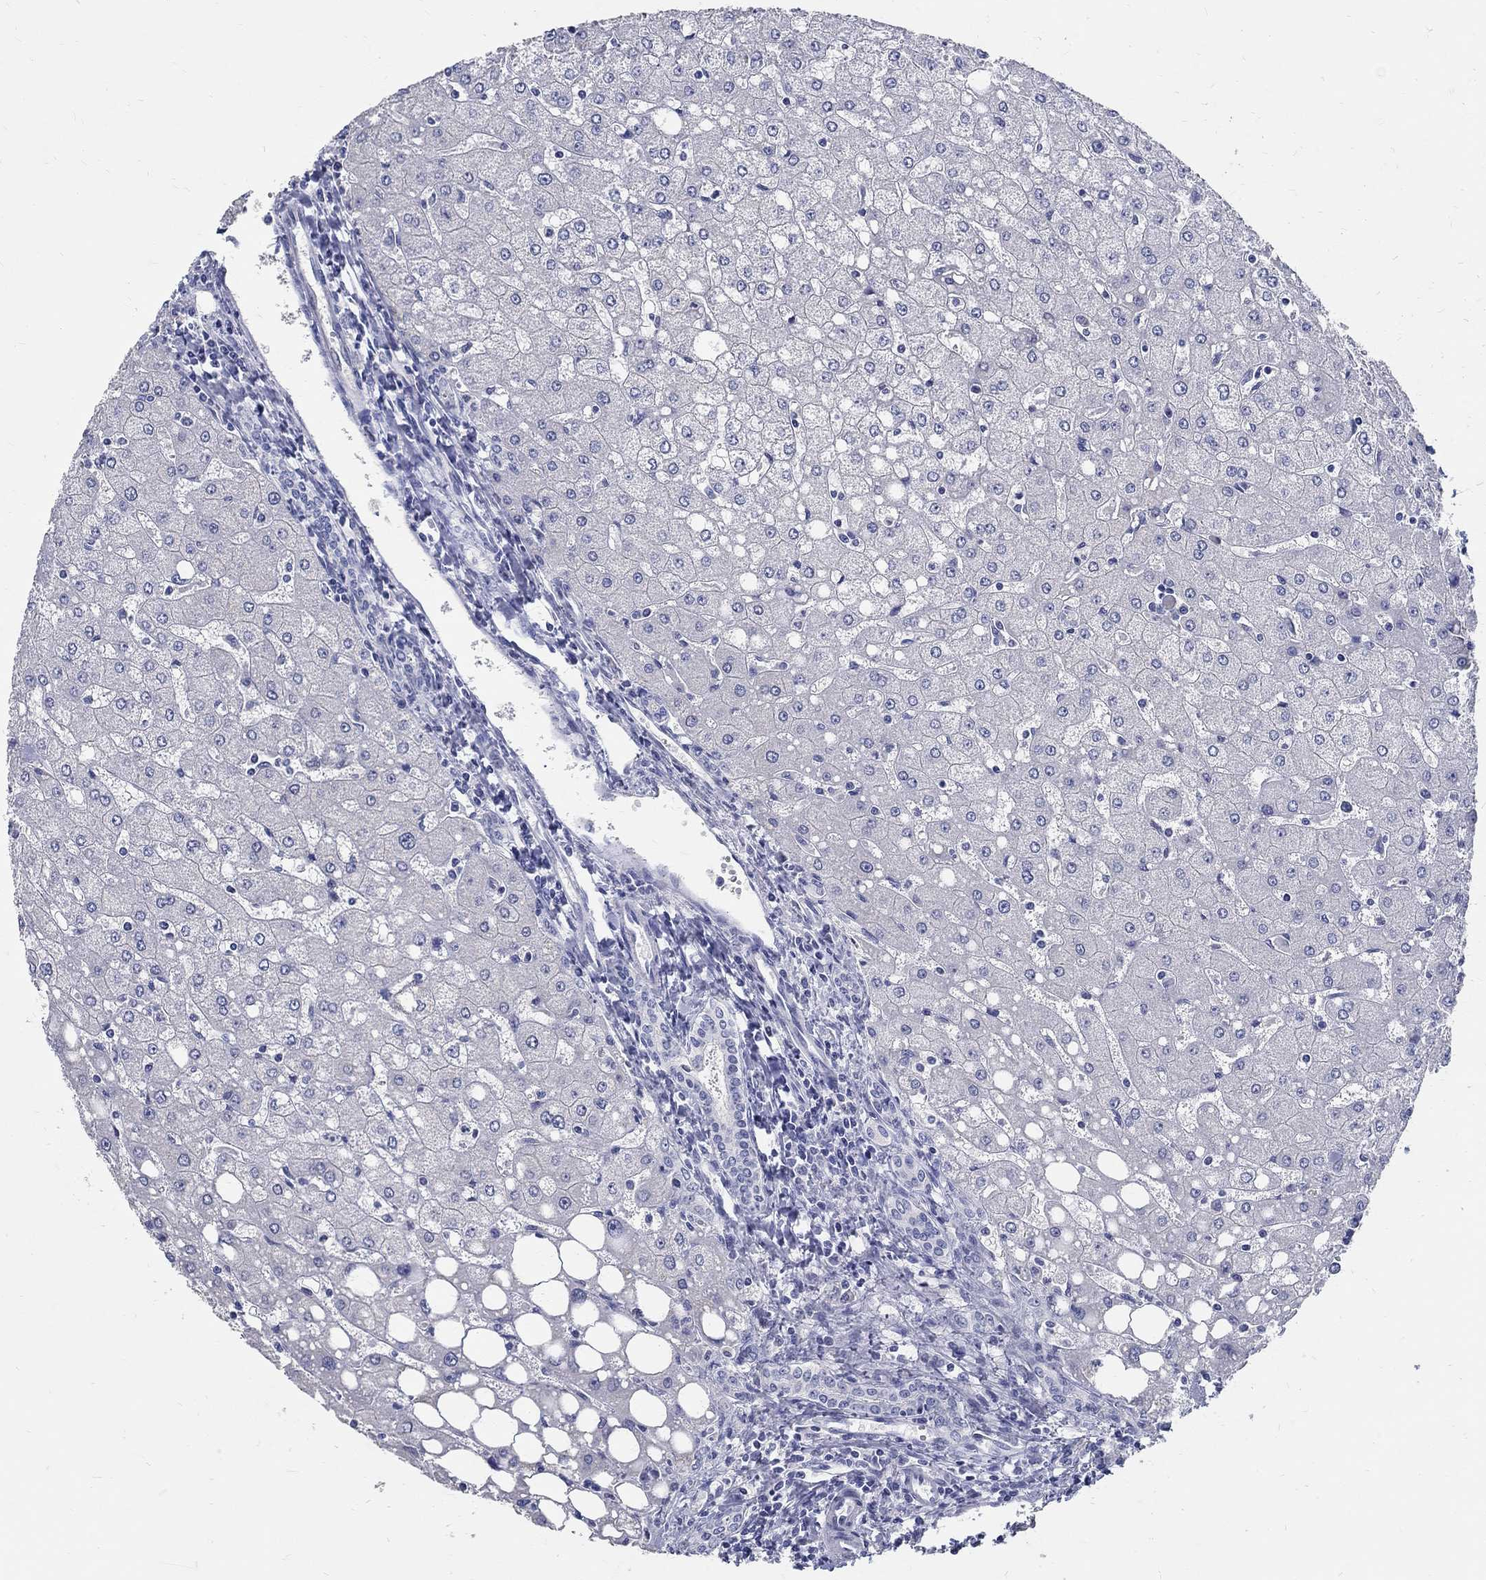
{"staining": {"intensity": "negative", "quantity": "none", "location": "none"}, "tissue": "liver", "cell_type": "Cholangiocytes", "image_type": "normal", "snomed": [{"axis": "morphology", "description": "Normal tissue, NOS"}, {"axis": "topography", "description": "Liver"}], "caption": "Immunohistochemistry (IHC) of benign liver reveals no expression in cholangiocytes. Brightfield microscopy of IHC stained with DAB (brown) and hematoxylin (blue), captured at high magnification.", "gene": "SOX2", "patient": {"sex": "female", "age": 53}}